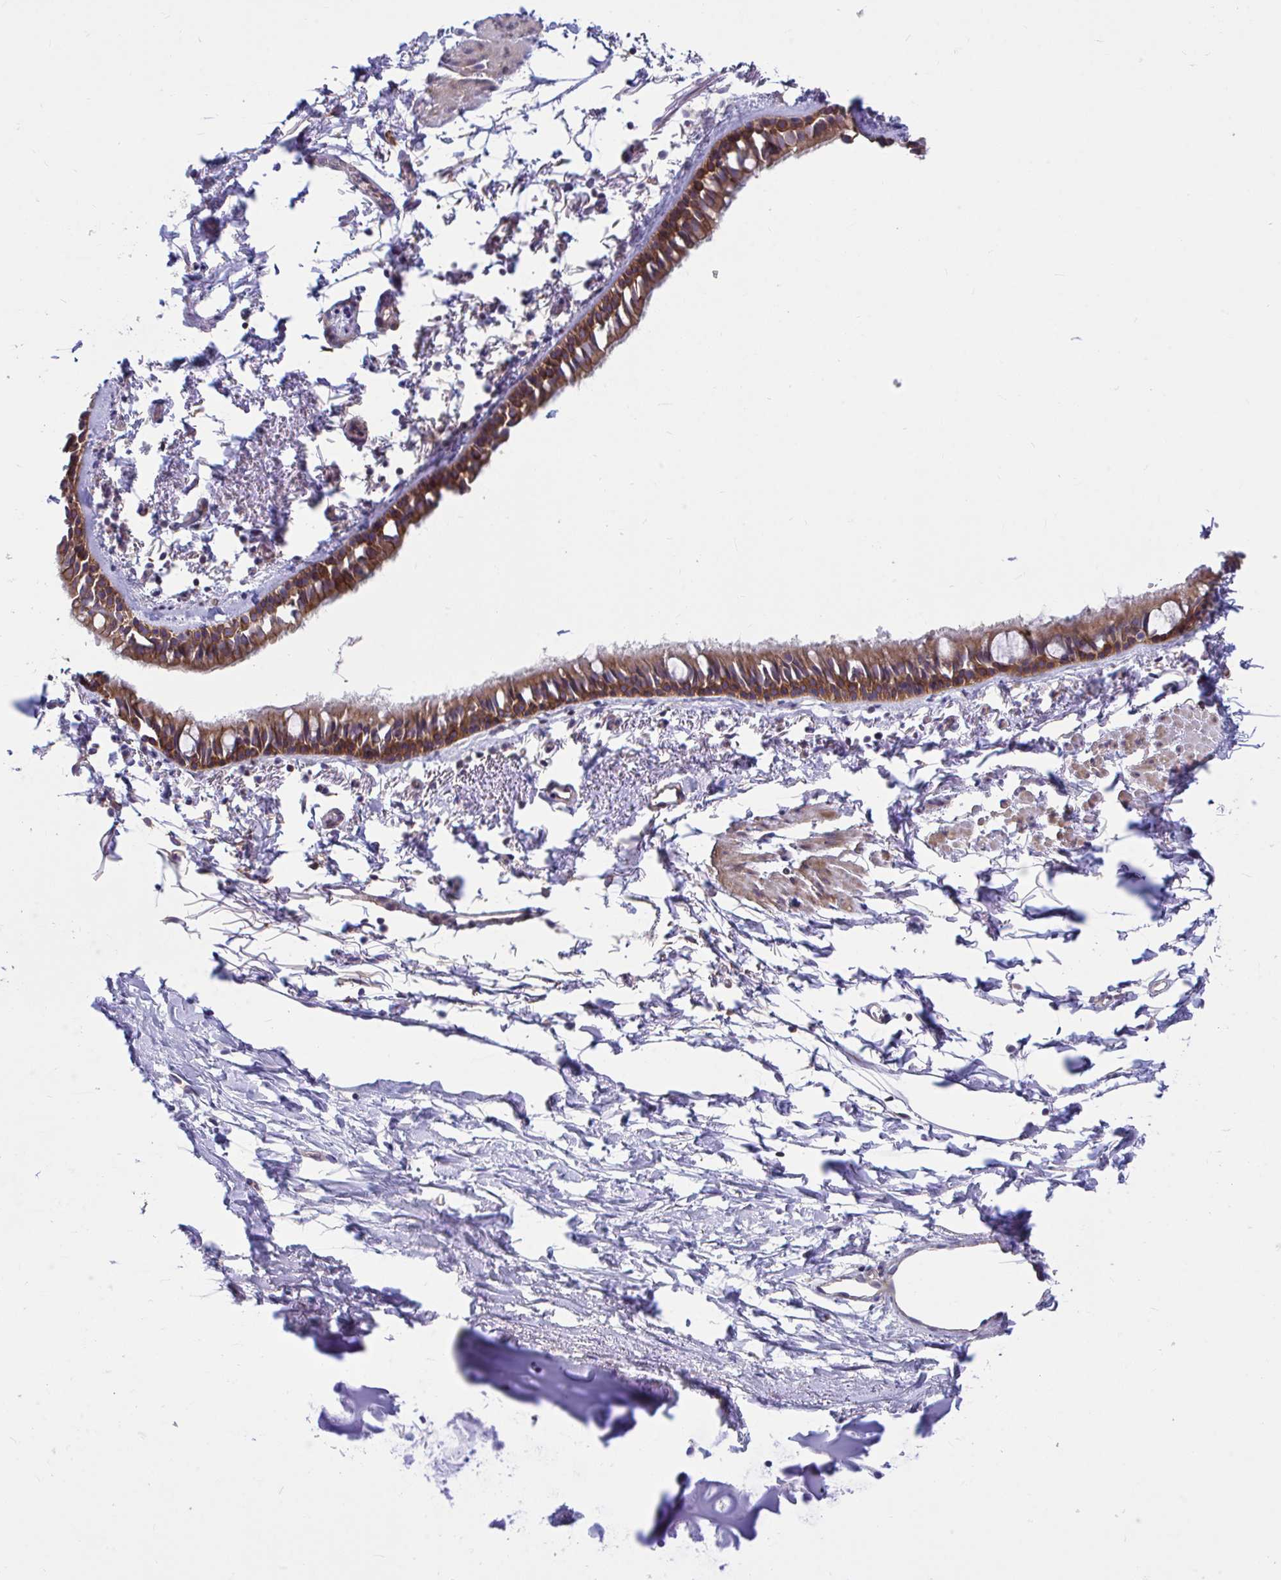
{"staining": {"intensity": "moderate", "quantity": ">75%", "location": "cytoplasmic/membranous"}, "tissue": "bronchus", "cell_type": "Respiratory epithelial cells", "image_type": "normal", "snomed": [{"axis": "morphology", "description": "Normal tissue, NOS"}, {"axis": "topography", "description": "Cartilage tissue"}, {"axis": "topography", "description": "Bronchus"}, {"axis": "topography", "description": "Peripheral nerve tissue"}], "caption": "Unremarkable bronchus was stained to show a protein in brown. There is medium levels of moderate cytoplasmic/membranous positivity in approximately >75% of respiratory epithelial cells. (DAB = brown stain, brightfield microscopy at high magnification).", "gene": "WBP1", "patient": {"sex": "female", "age": 59}}